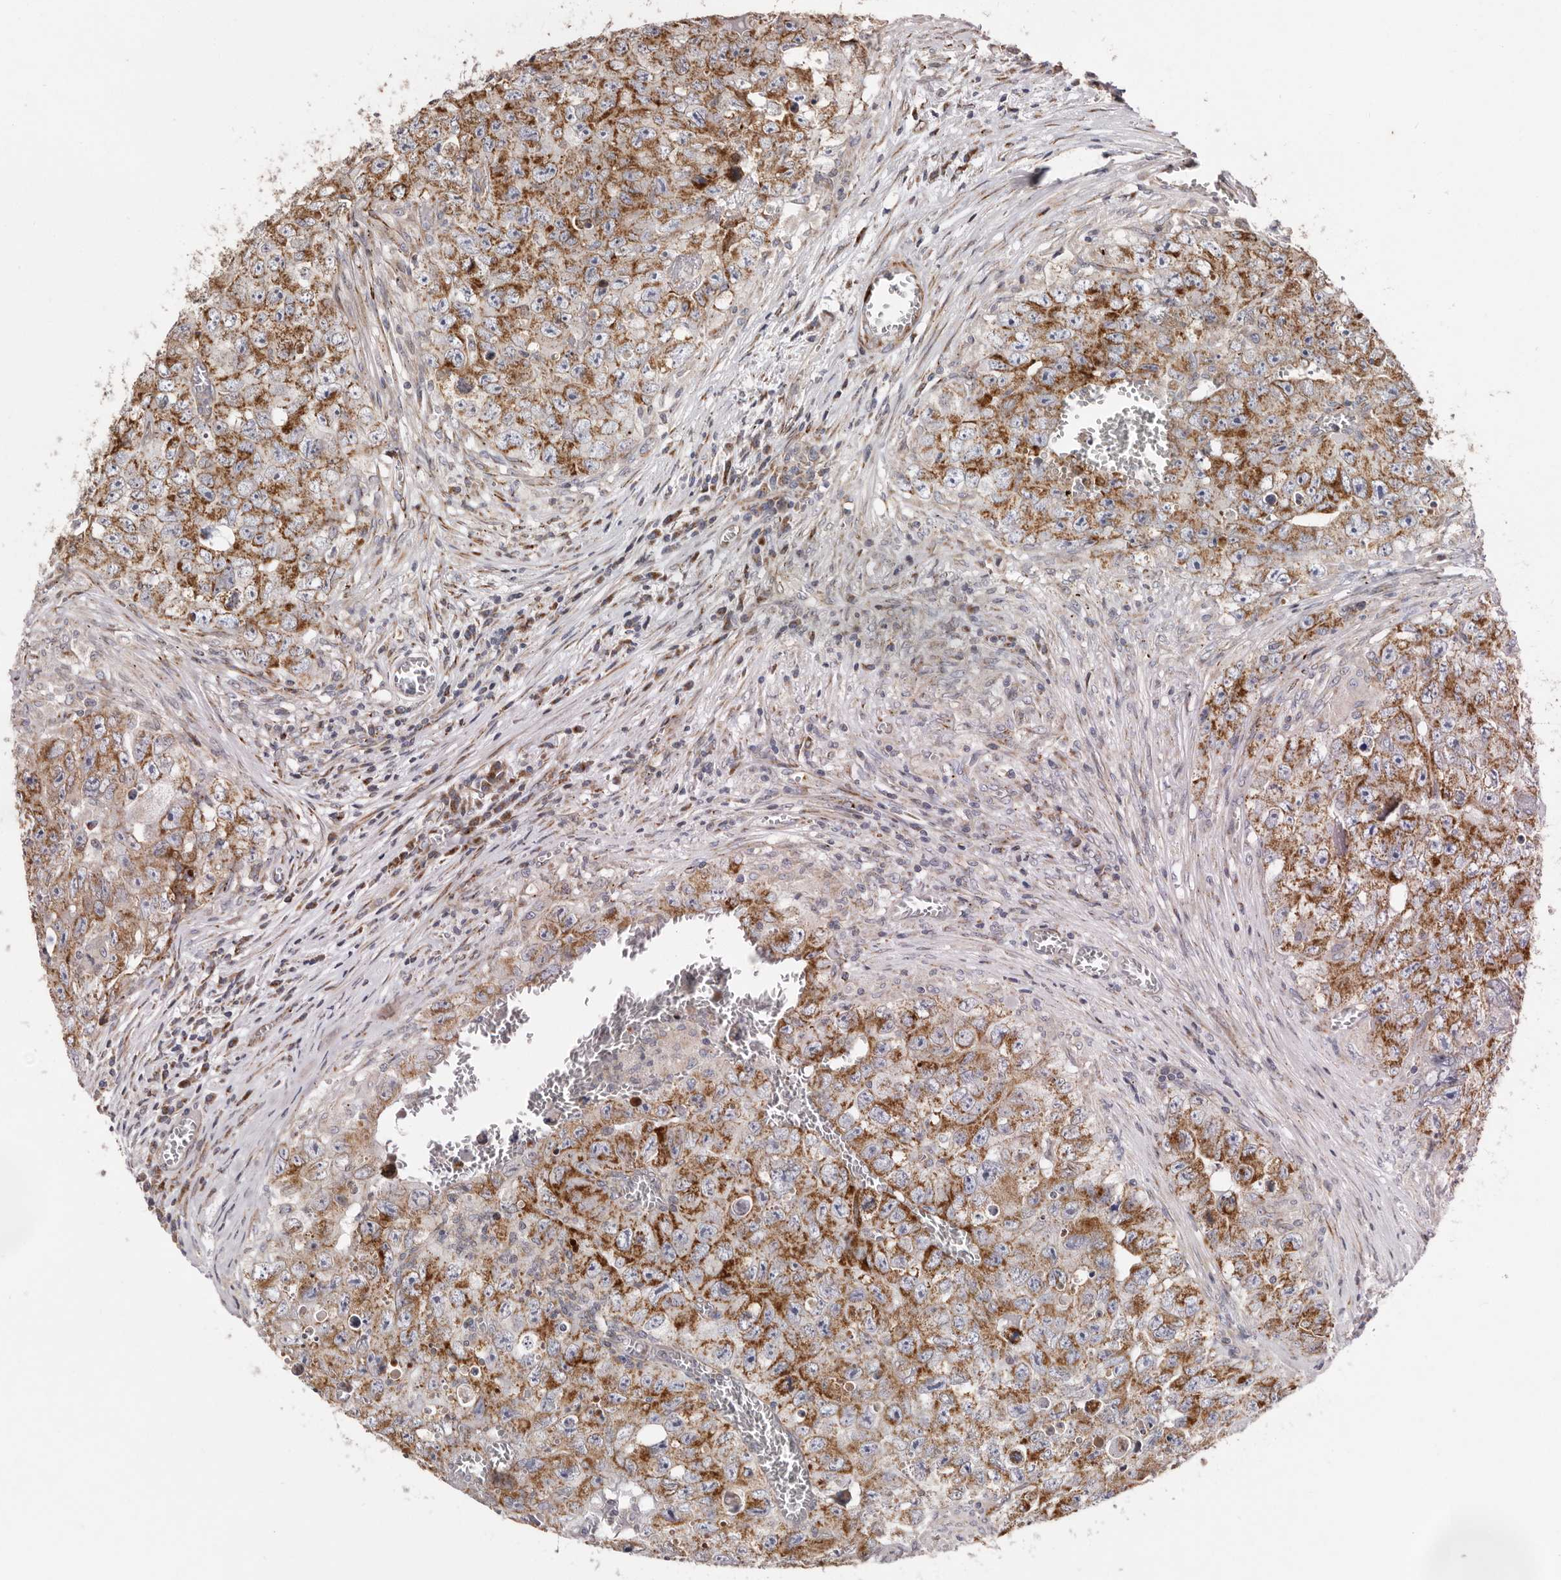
{"staining": {"intensity": "strong", "quantity": "25%-75%", "location": "cytoplasmic/membranous"}, "tissue": "testis cancer", "cell_type": "Tumor cells", "image_type": "cancer", "snomed": [{"axis": "morphology", "description": "Seminoma, NOS"}, {"axis": "morphology", "description": "Carcinoma, Embryonal, NOS"}, {"axis": "topography", "description": "Testis"}], "caption": "The histopathology image shows immunohistochemical staining of testis cancer. There is strong cytoplasmic/membranous positivity is present in approximately 25%-75% of tumor cells.", "gene": "TIMM17B", "patient": {"sex": "male", "age": 43}}